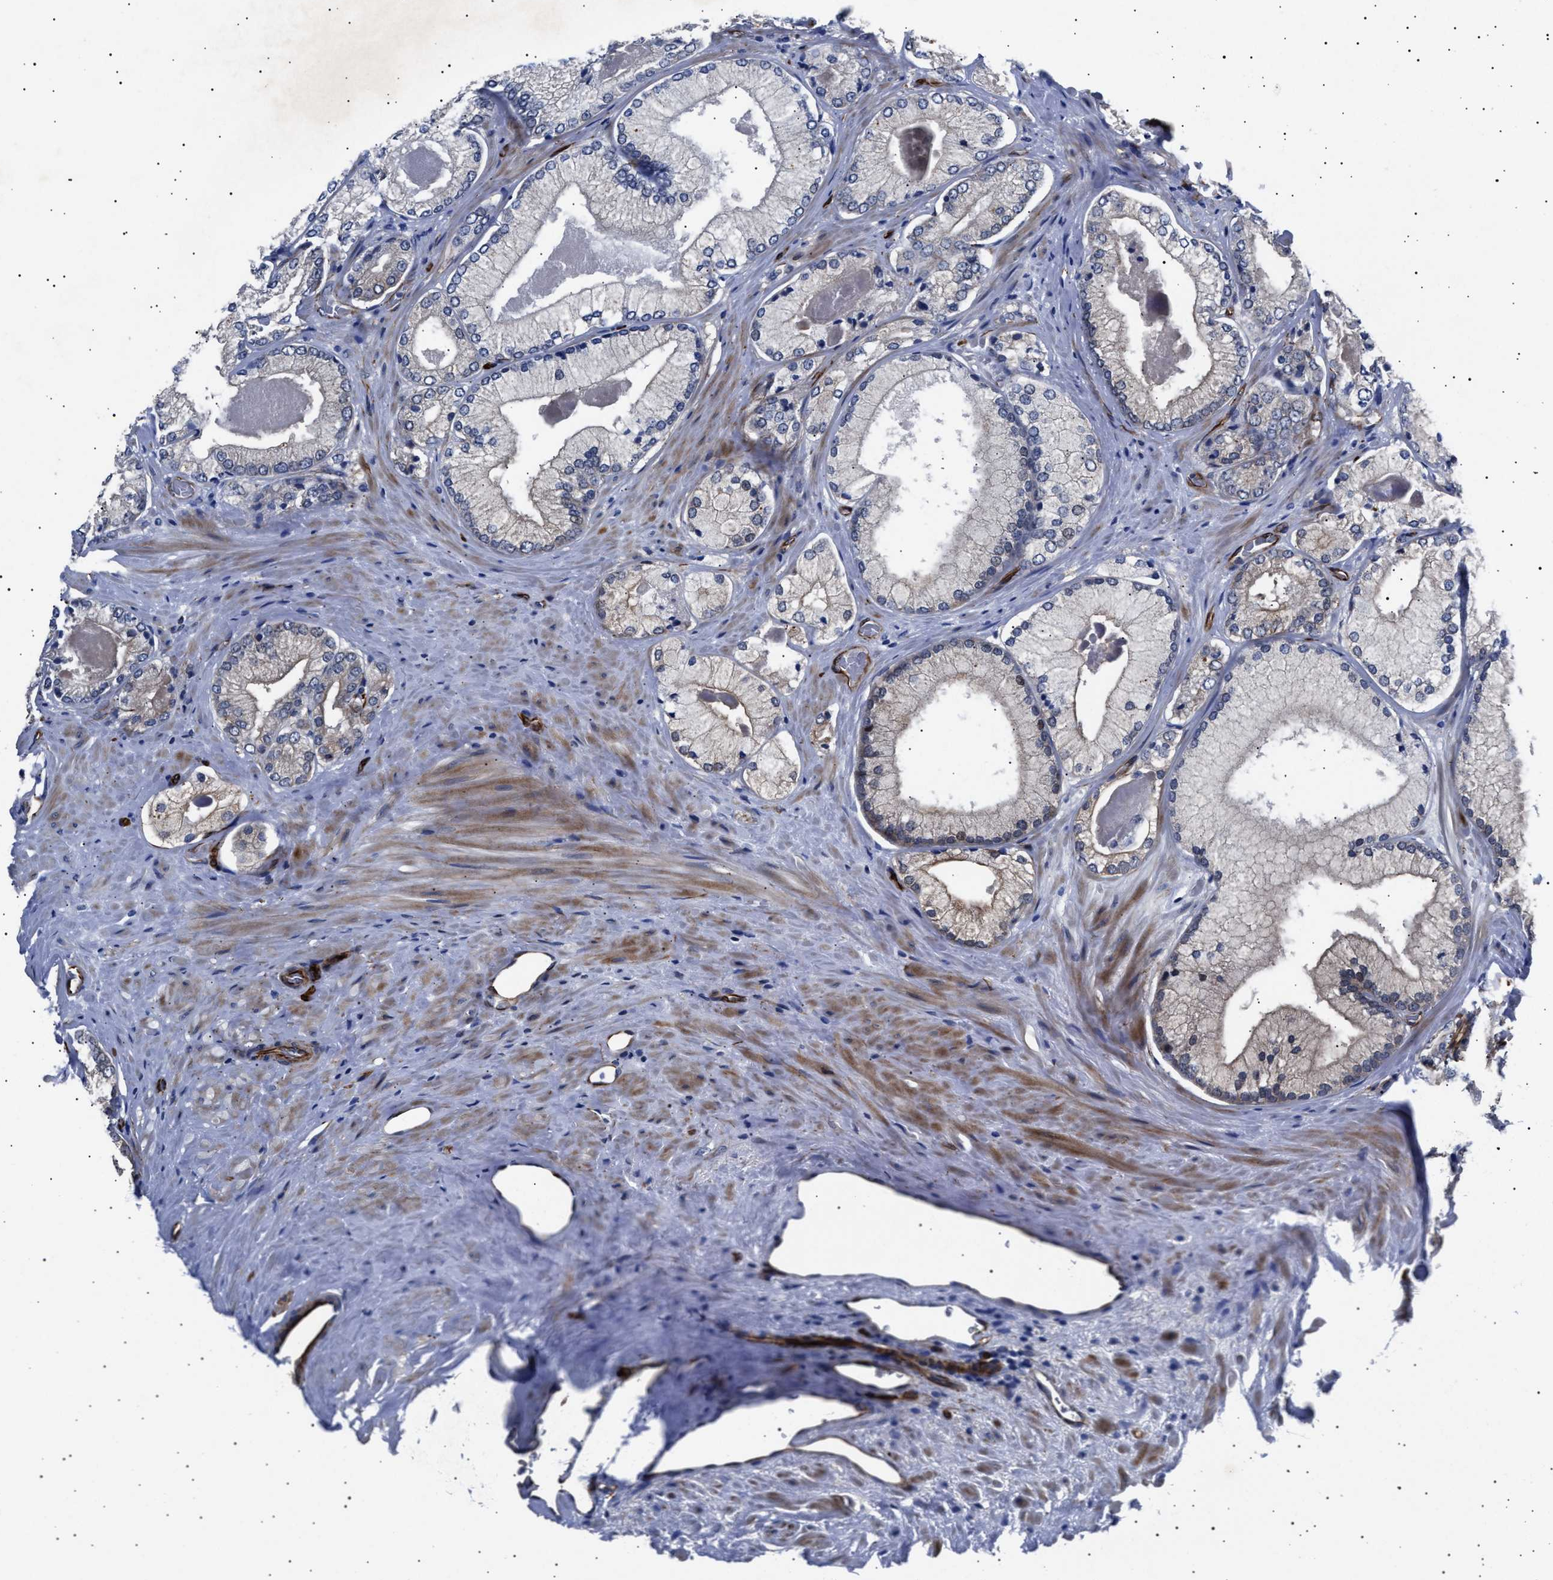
{"staining": {"intensity": "negative", "quantity": "none", "location": "none"}, "tissue": "prostate cancer", "cell_type": "Tumor cells", "image_type": "cancer", "snomed": [{"axis": "morphology", "description": "Adenocarcinoma, Low grade"}, {"axis": "topography", "description": "Prostate"}], "caption": "IHC photomicrograph of neoplastic tissue: prostate cancer stained with DAB demonstrates no significant protein expression in tumor cells.", "gene": "OLFML2A", "patient": {"sex": "male", "age": 65}}